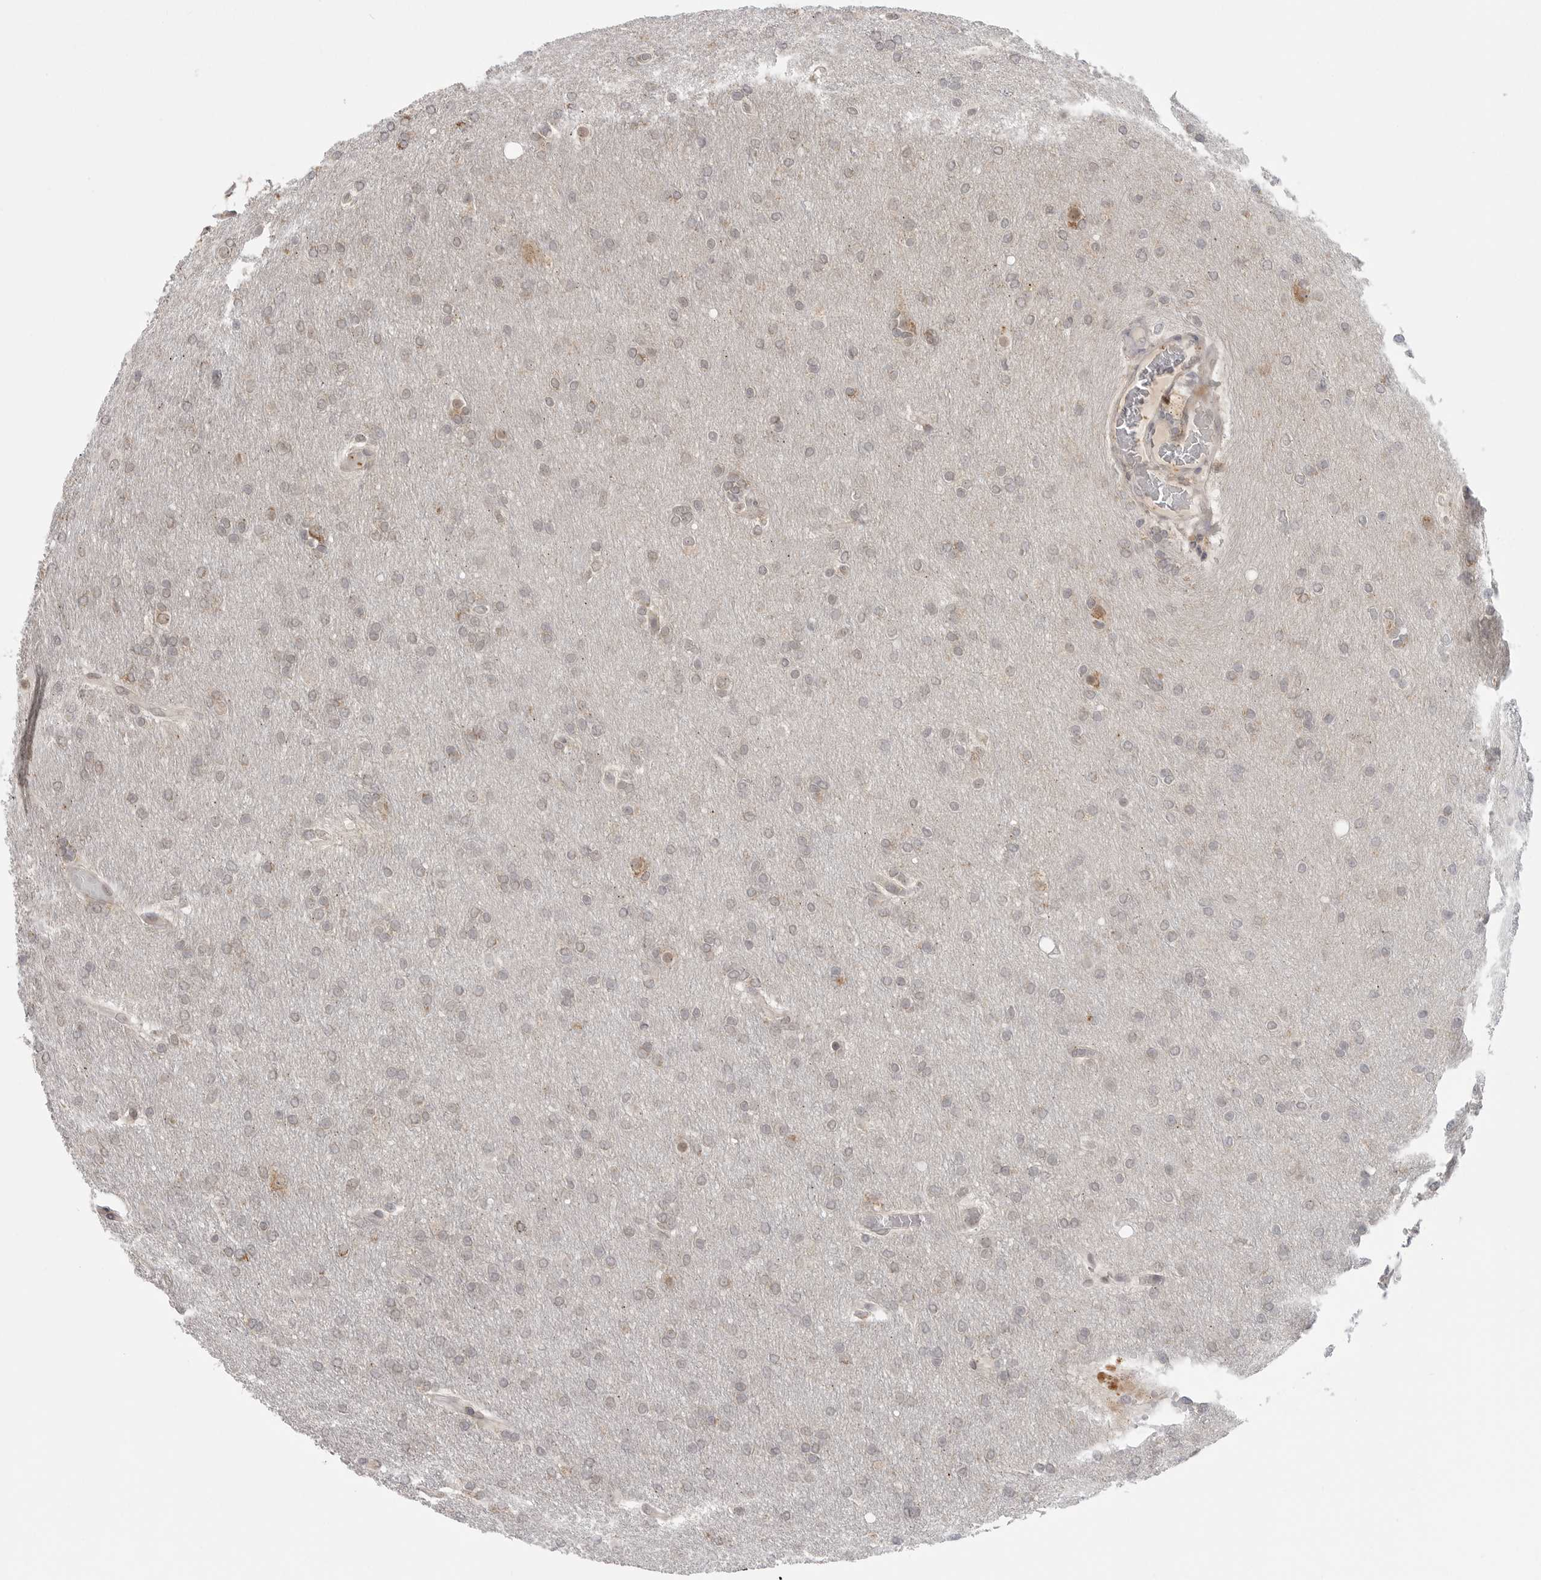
{"staining": {"intensity": "weak", "quantity": "<25%", "location": "nuclear"}, "tissue": "glioma", "cell_type": "Tumor cells", "image_type": "cancer", "snomed": [{"axis": "morphology", "description": "Glioma, malignant, High grade"}, {"axis": "topography", "description": "Cerebral cortex"}], "caption": "There is no significant positivity in tumor cells of malignant glioma (high-grade). Nuclei are stained in blue.", "gene": "KALRN", "patient": {"sex": "female", "age": 36}}